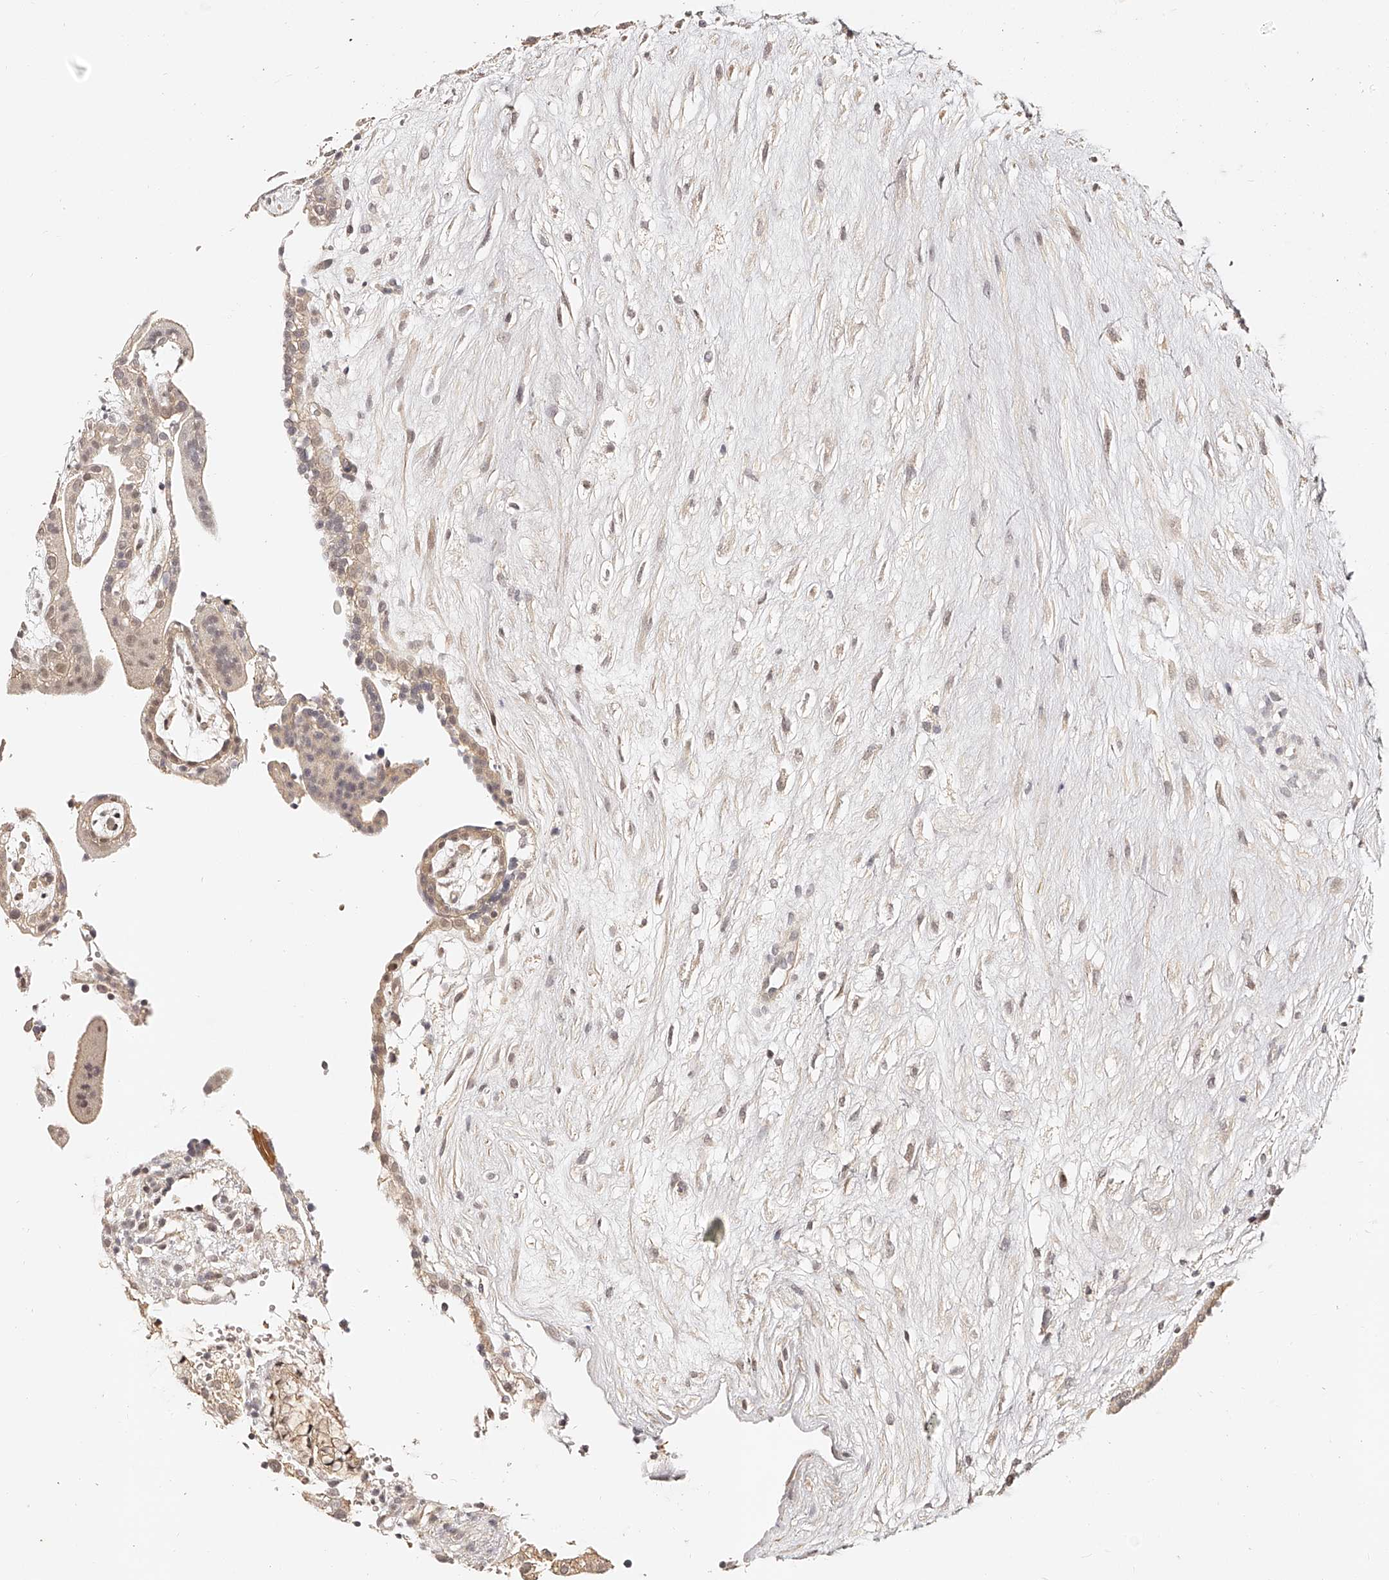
{"staining": {"intensity": "weak", "quantity": "25%-75%", "location": "nuclear"}, "tissue": "placenta", "cell_type": "Decidual cells", "image_type": "normal", "snomed": [{"axis": "morphology", "description": "Normal tissue, NOS"}, {"axis": "topography", "description": "Placenta"}], "caption": "Immunohistochemistry (IHC) staining of benign placenta, which reveals low levels of weak nuclear staining in about 25%-75% of decidual cells indicating weak nuclear protein staining. The staining was performed using DAB (brown) for protein detection and nuclei were counterstained in hematoxylin (blue).", "gene": "ZNF789", "patient": {"sex": "female", "age": 18}}